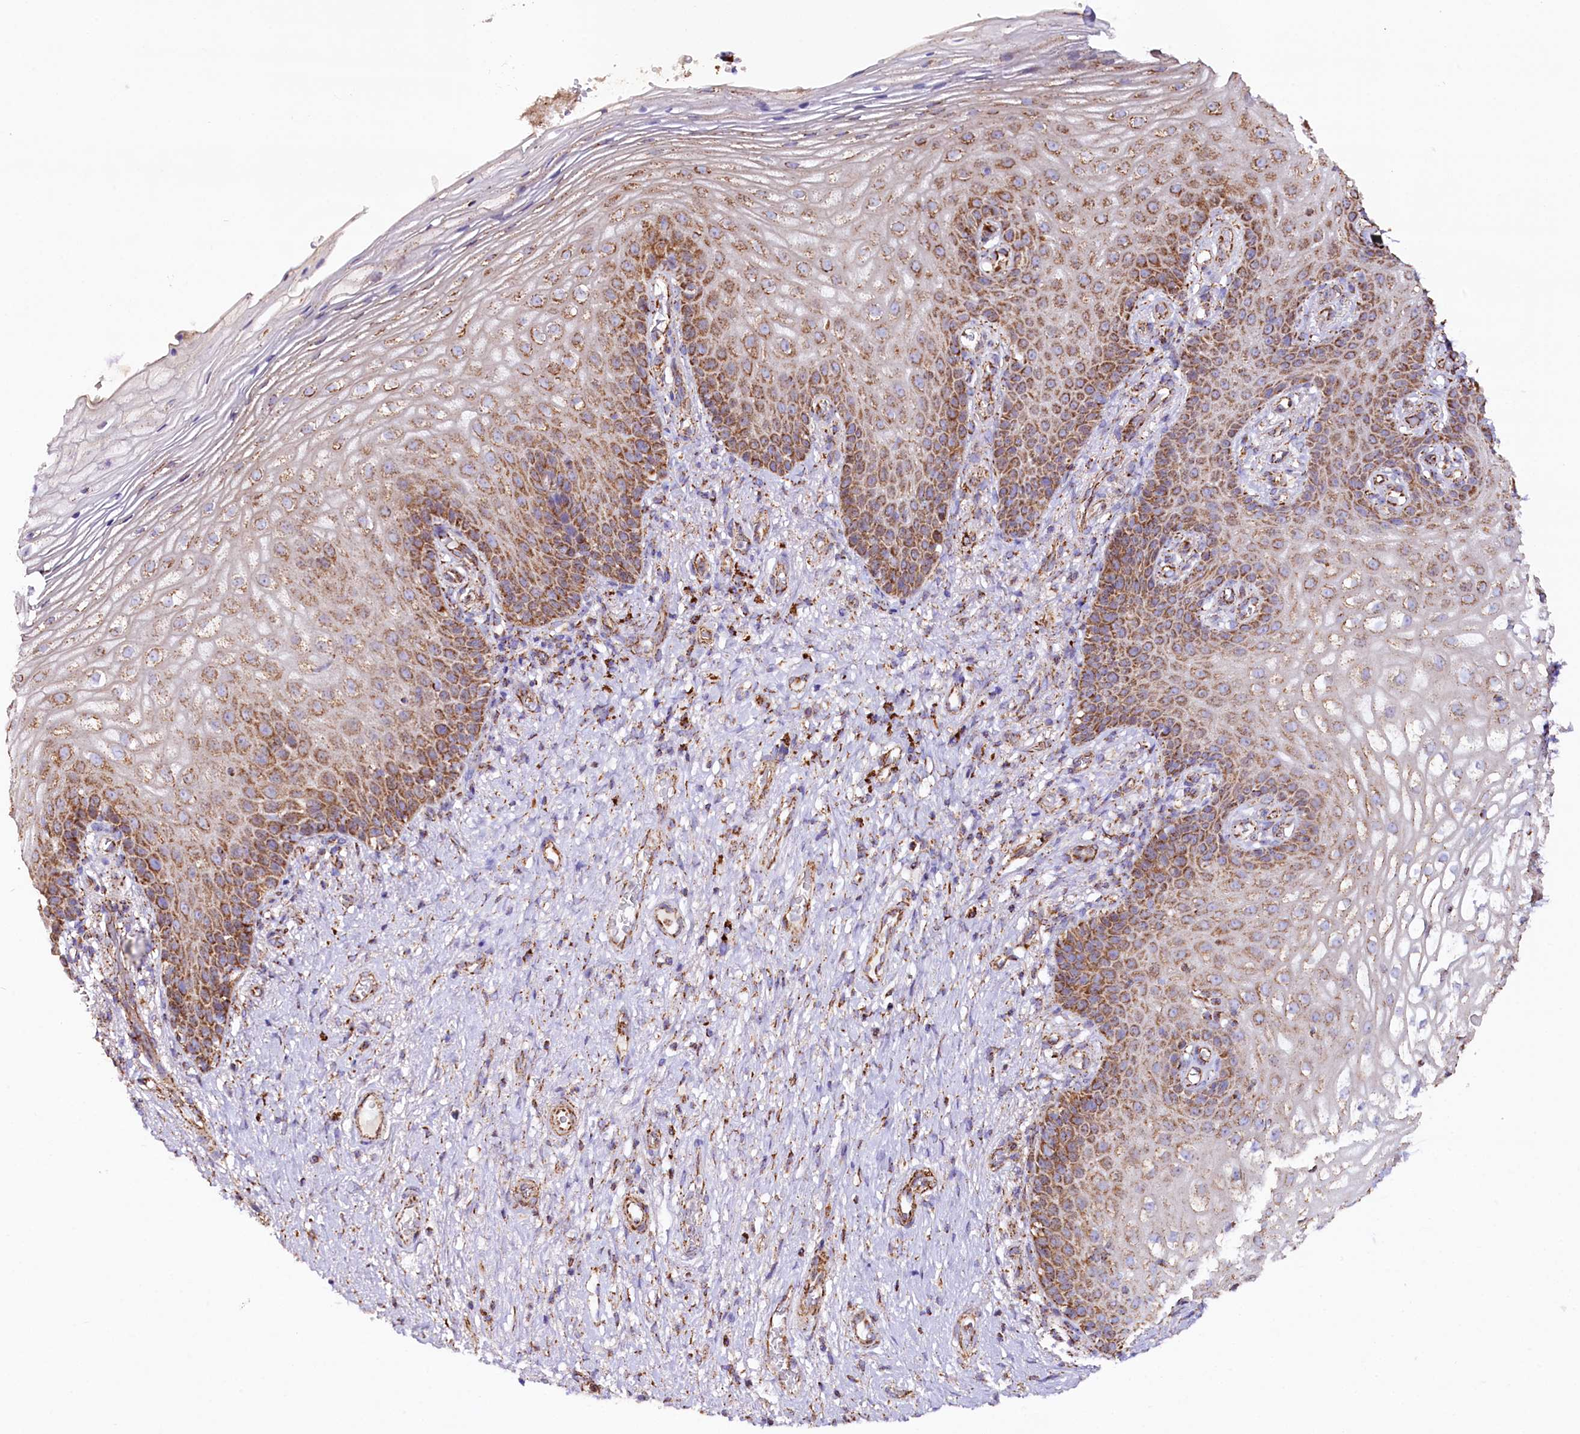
{"staining": {"intensity": "moderate", "quantity": ">75%", "location": "cytoplasmic/membranous"}, "tissue": "vagina", "cell_type": "Squamous epithelial cells", "image_type": "normal", "snomed": [{"axis": "morphology", "description": "Normal tissue, NOS"}, {"axis": "topography", "description": "Vagina"}], "caption": "A micrograph showing moderate cytoplasmic/membranous positivity in approximately >75% of squamous epithelial cells in benign vagina, as visualized by brown immunohistochemical staining.", "gene": "APLP2", "patient": {"sex": "female", "age": 60}}